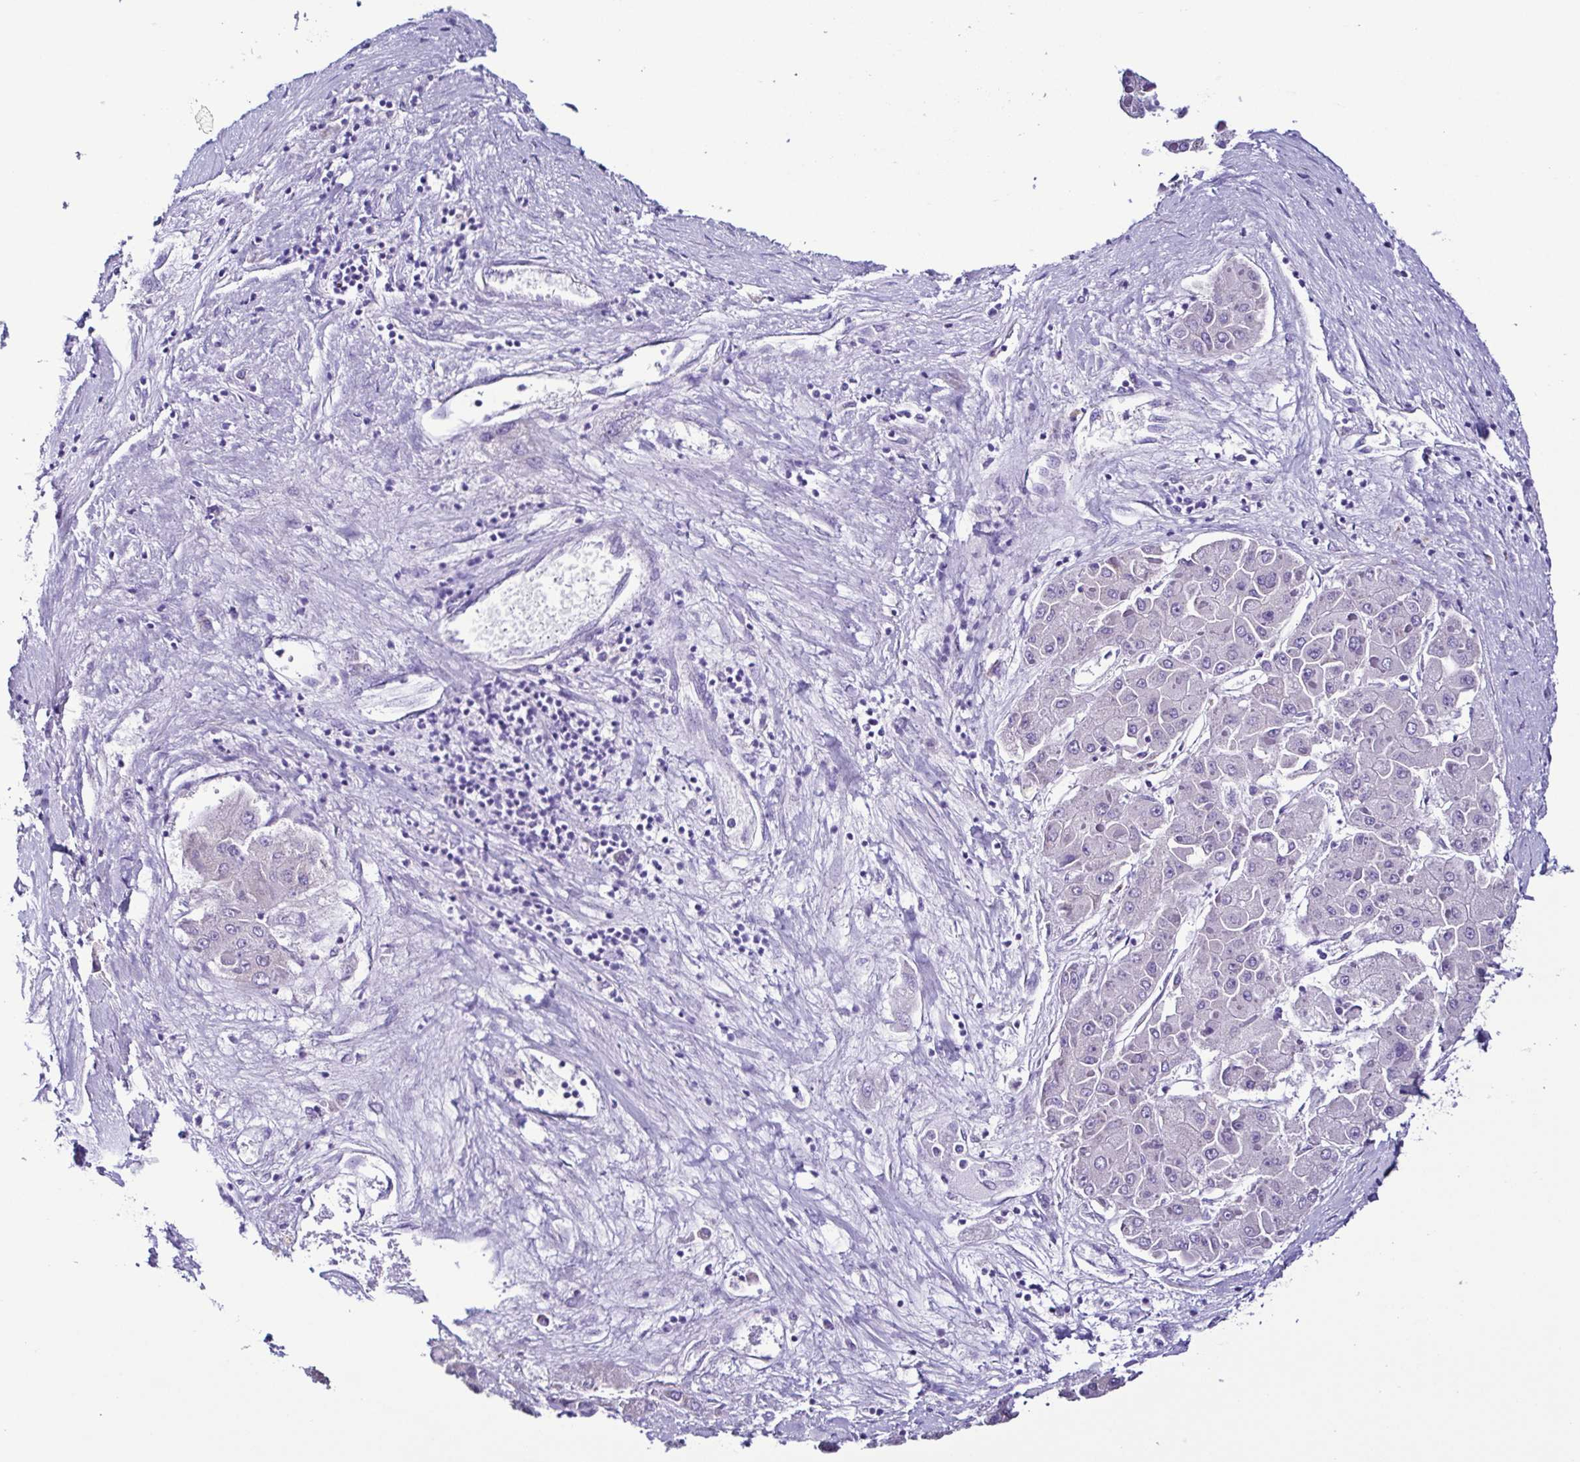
{"staining": {"intensity": "negative", "quantity": "none", "location": "none"}, "tissue": "liver cancer", "cell_type": "Tumor cells", "image_type": "cancer", "snomed": [{"axis": "morphology", "description": "Carcinoma, Hepatocellular, NOS"}, {"axis": "topography", "description": "Liver"}], "caption": "Immunohistochemistry (IHC) image of neoplastic tissue: human liver cancer stained with DAB (3,3'-diaminobenzidine) demonstrates no significant protein staining in tumor cells.", "gene": "SRL", "patient": {"sex": "female", "age": 73}}